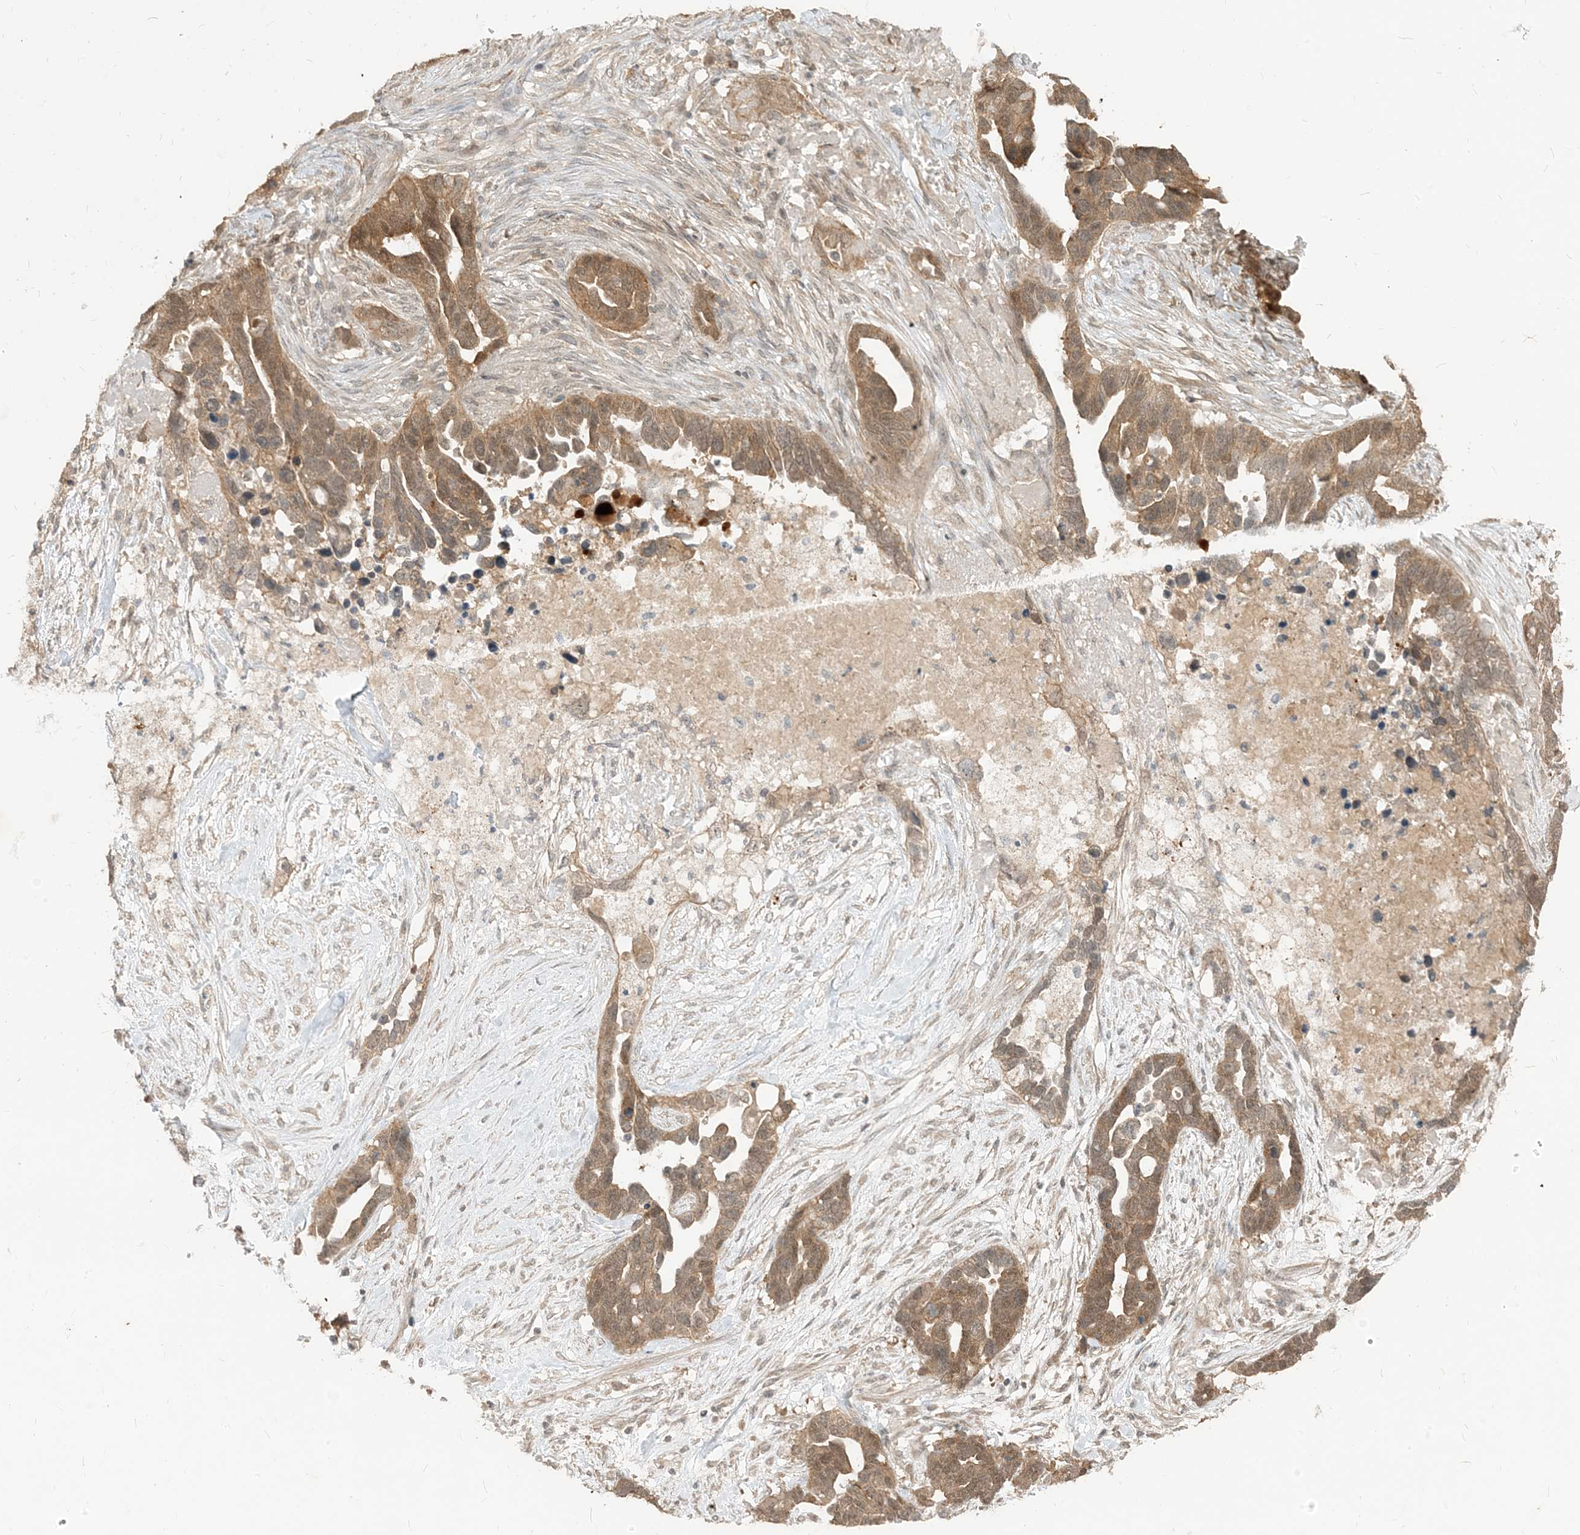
{"staining": {"intensity": "moderate", "quantity": ">75%", "location": "cytoplasmic/membranous,nuclear"}, "tissue": "ovarian cancer", "cell_type": "Tumor cells", "image_type": "cancer", "snomed": [{"axis": "morphology", "description": "Cystadenocarcinoma, serous, NOS"}, {"axis": "topography", "description": "Ovary"}], "caption": "Immunohistochemical staining of ovarian serous cystadenocarcinoma demonstrates medium levels of moderate cytoplasmic/membranous and nuclear protein expression in about >75% of tumor cells.", "gene": "TBCC", "patient": {"sex": "female", "age": 54}}